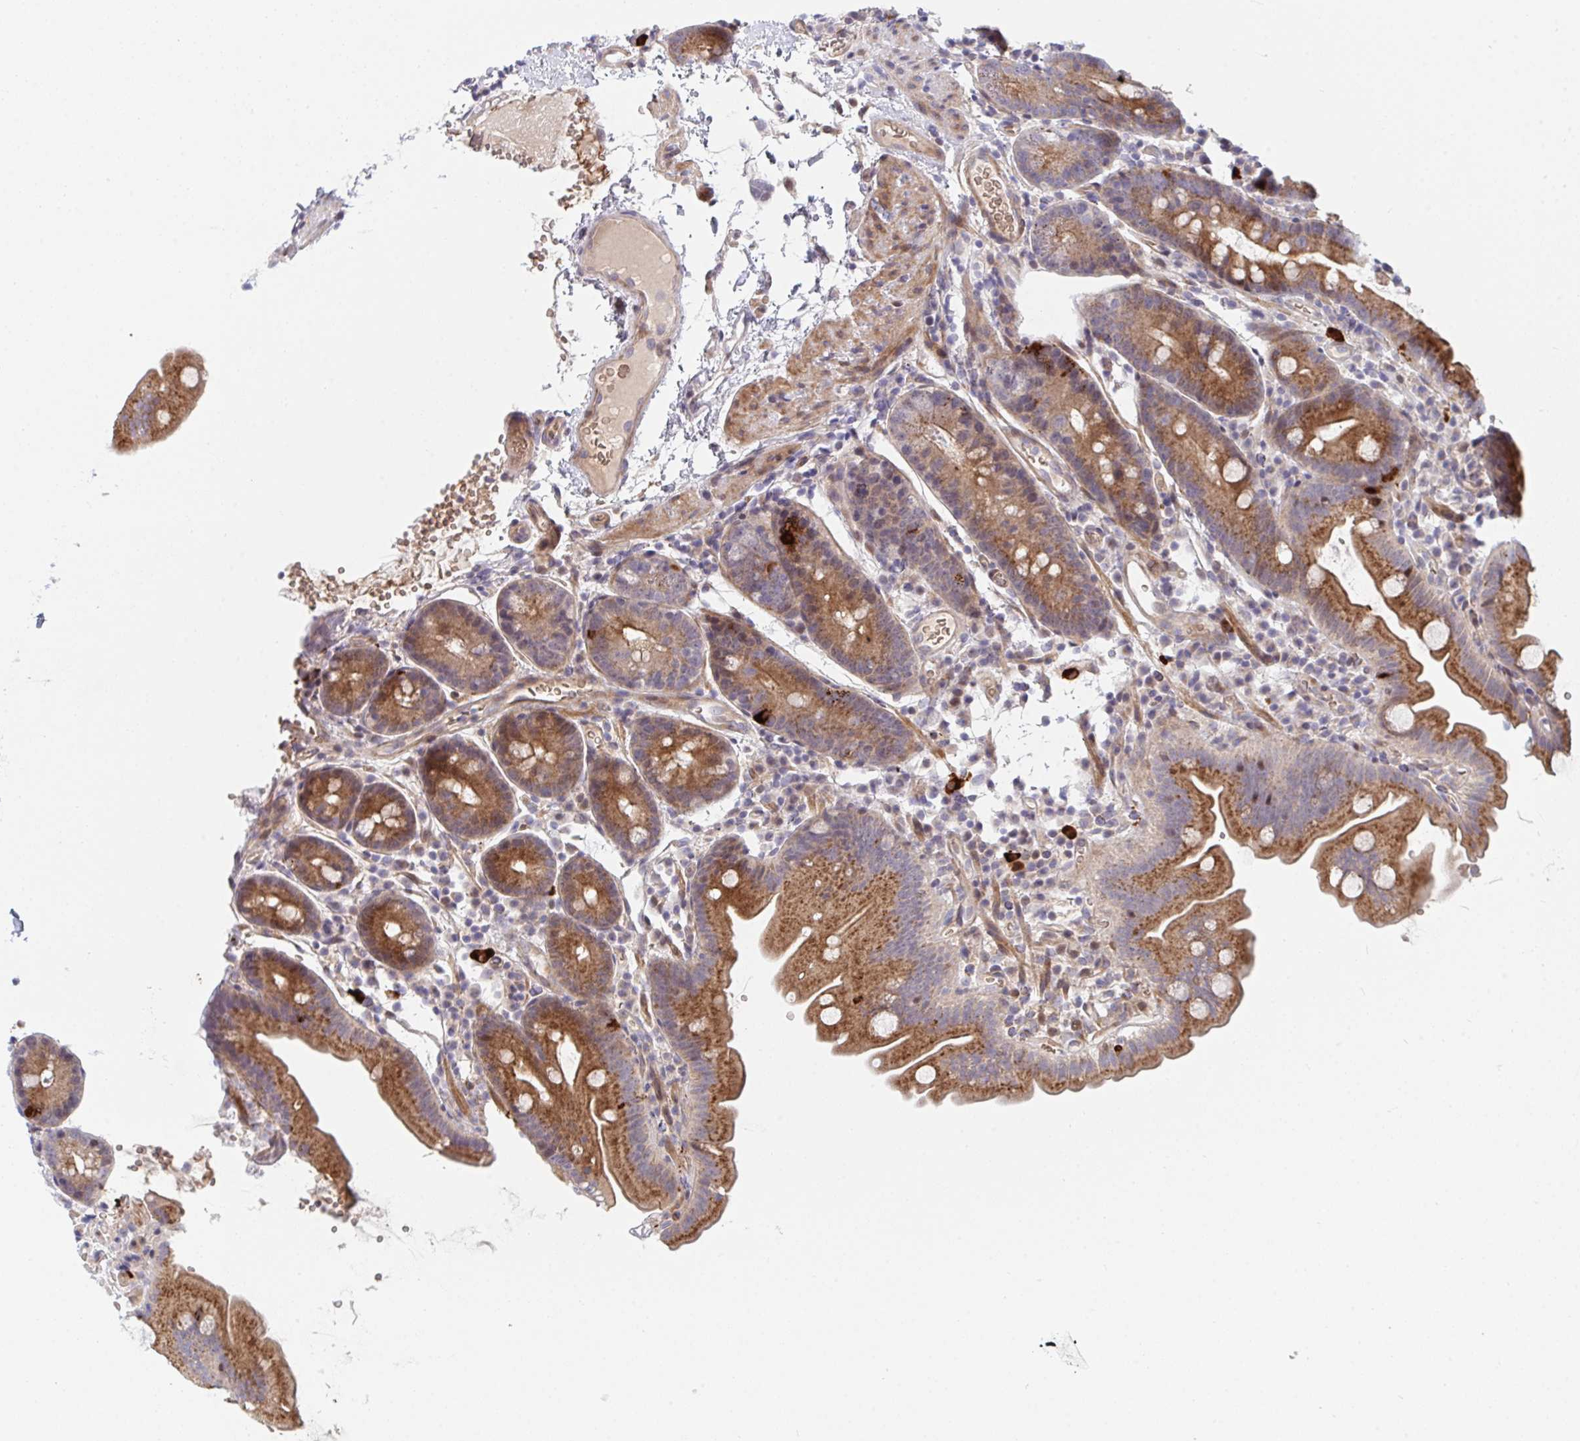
{"staining": {"intensity": "strong", "quantity": ">75%", "location": "cytoplasmic/membranous"}, "tissue": "small intestine", "cell_type": "Glandular cells", "image_type": "normal", "snomed": [{"axis": "morphology", "description": "Normal tissue, NOS"}, {"axis": "topography", "description": "Small intestine"}], "caption": "Glandular cells demonstrate strong cytoplasmic/membranous staining in about >75% of cells in normal small intestine. (IHC, brightfield microscopy, high magnification).", "gene": "TNFSF4", "patient": {"sex": "female", "age": 68}}